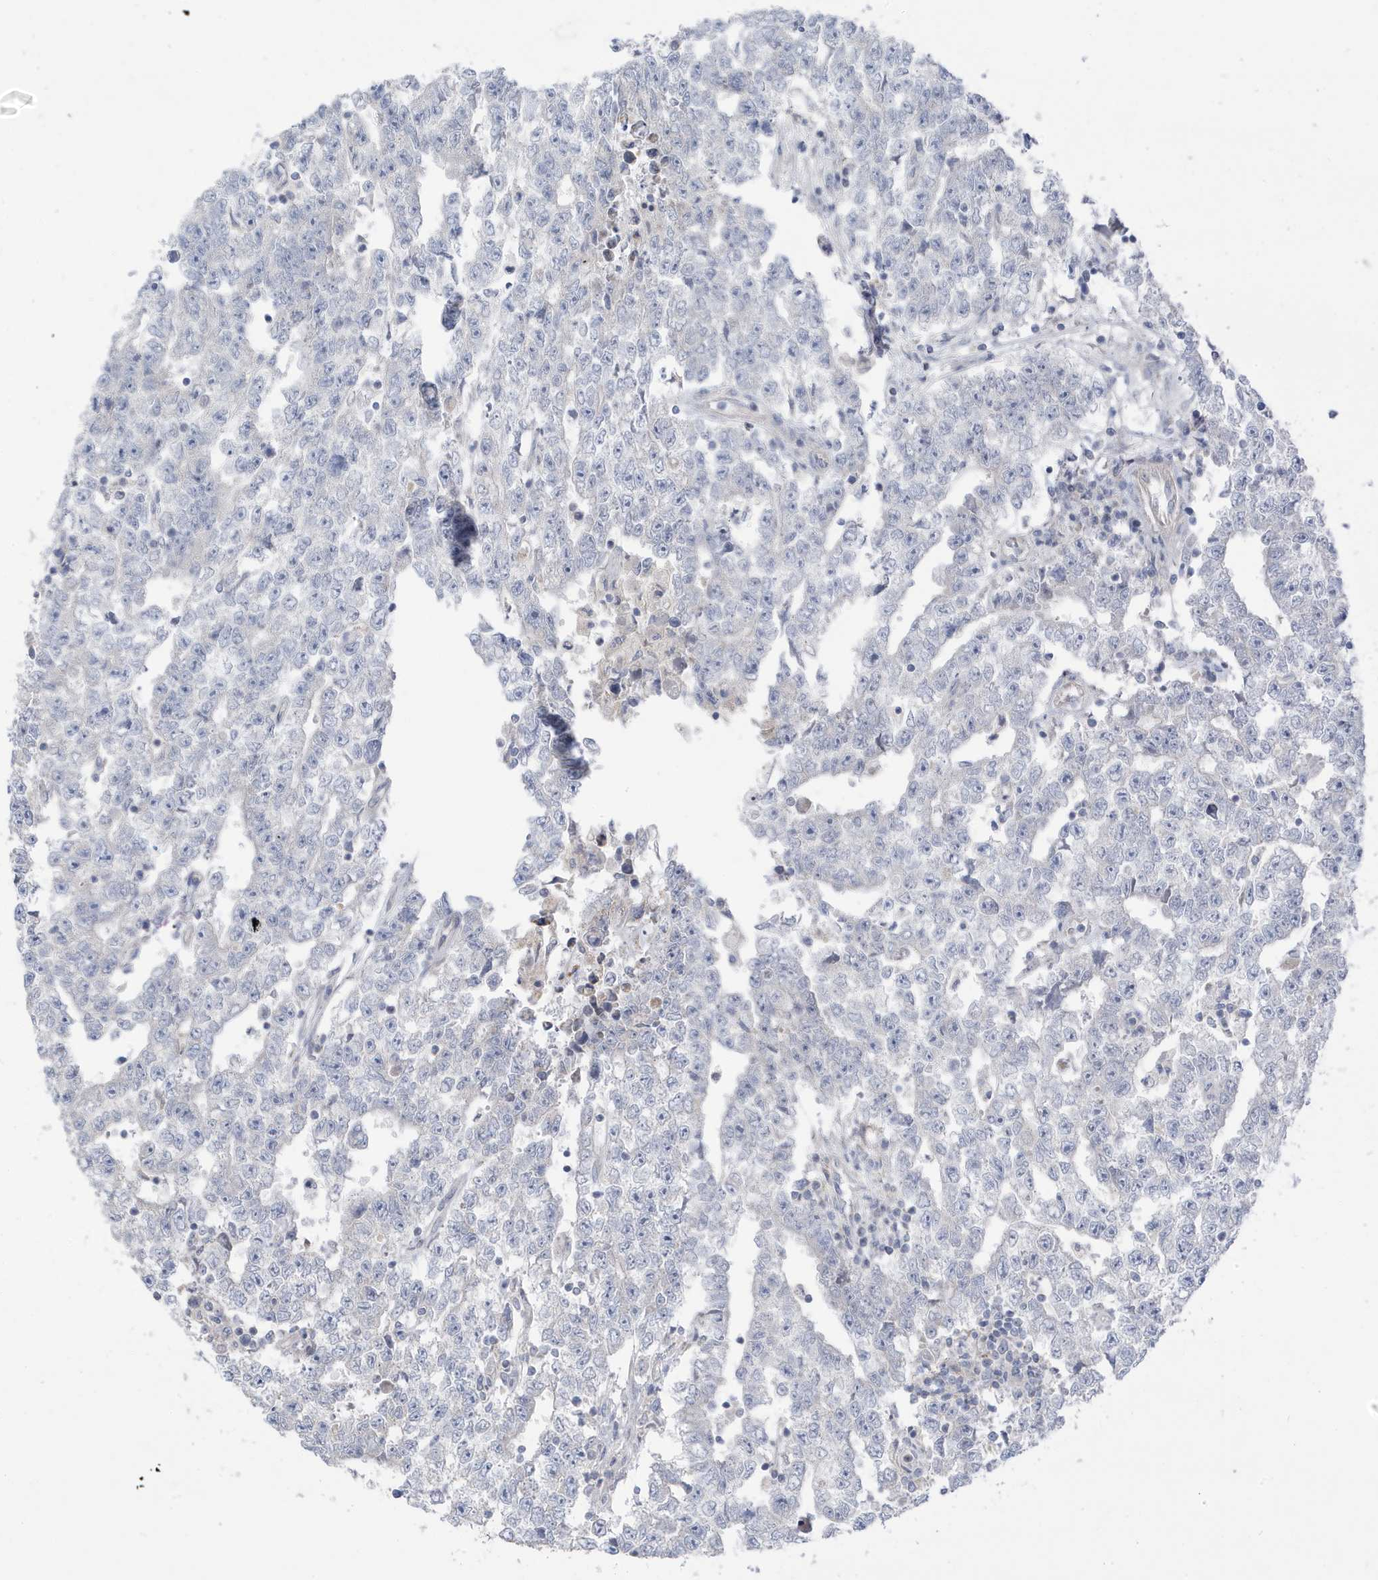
{"staining": {"intensity": "negative", "quantity": "none", "location": "none"}, "tissue": "testis cancer", "cell_type": "Tumor cells", "image_type": "cancer", "snomed": [{"axis": "morphology", "description": "Carcinoma, Embryonal, NOS"}, {"axis": "topography", "description": "Testis"}], "caption": "Tumor cells are negative for brown protein staining in testis cancer. Brightfield microscopy of IHC stained with DAB (brown) and hematoxylin (blue), captured at high magnification.", "gene": "ATP13A5", "patient": {"sex": "male", "age": 25}}